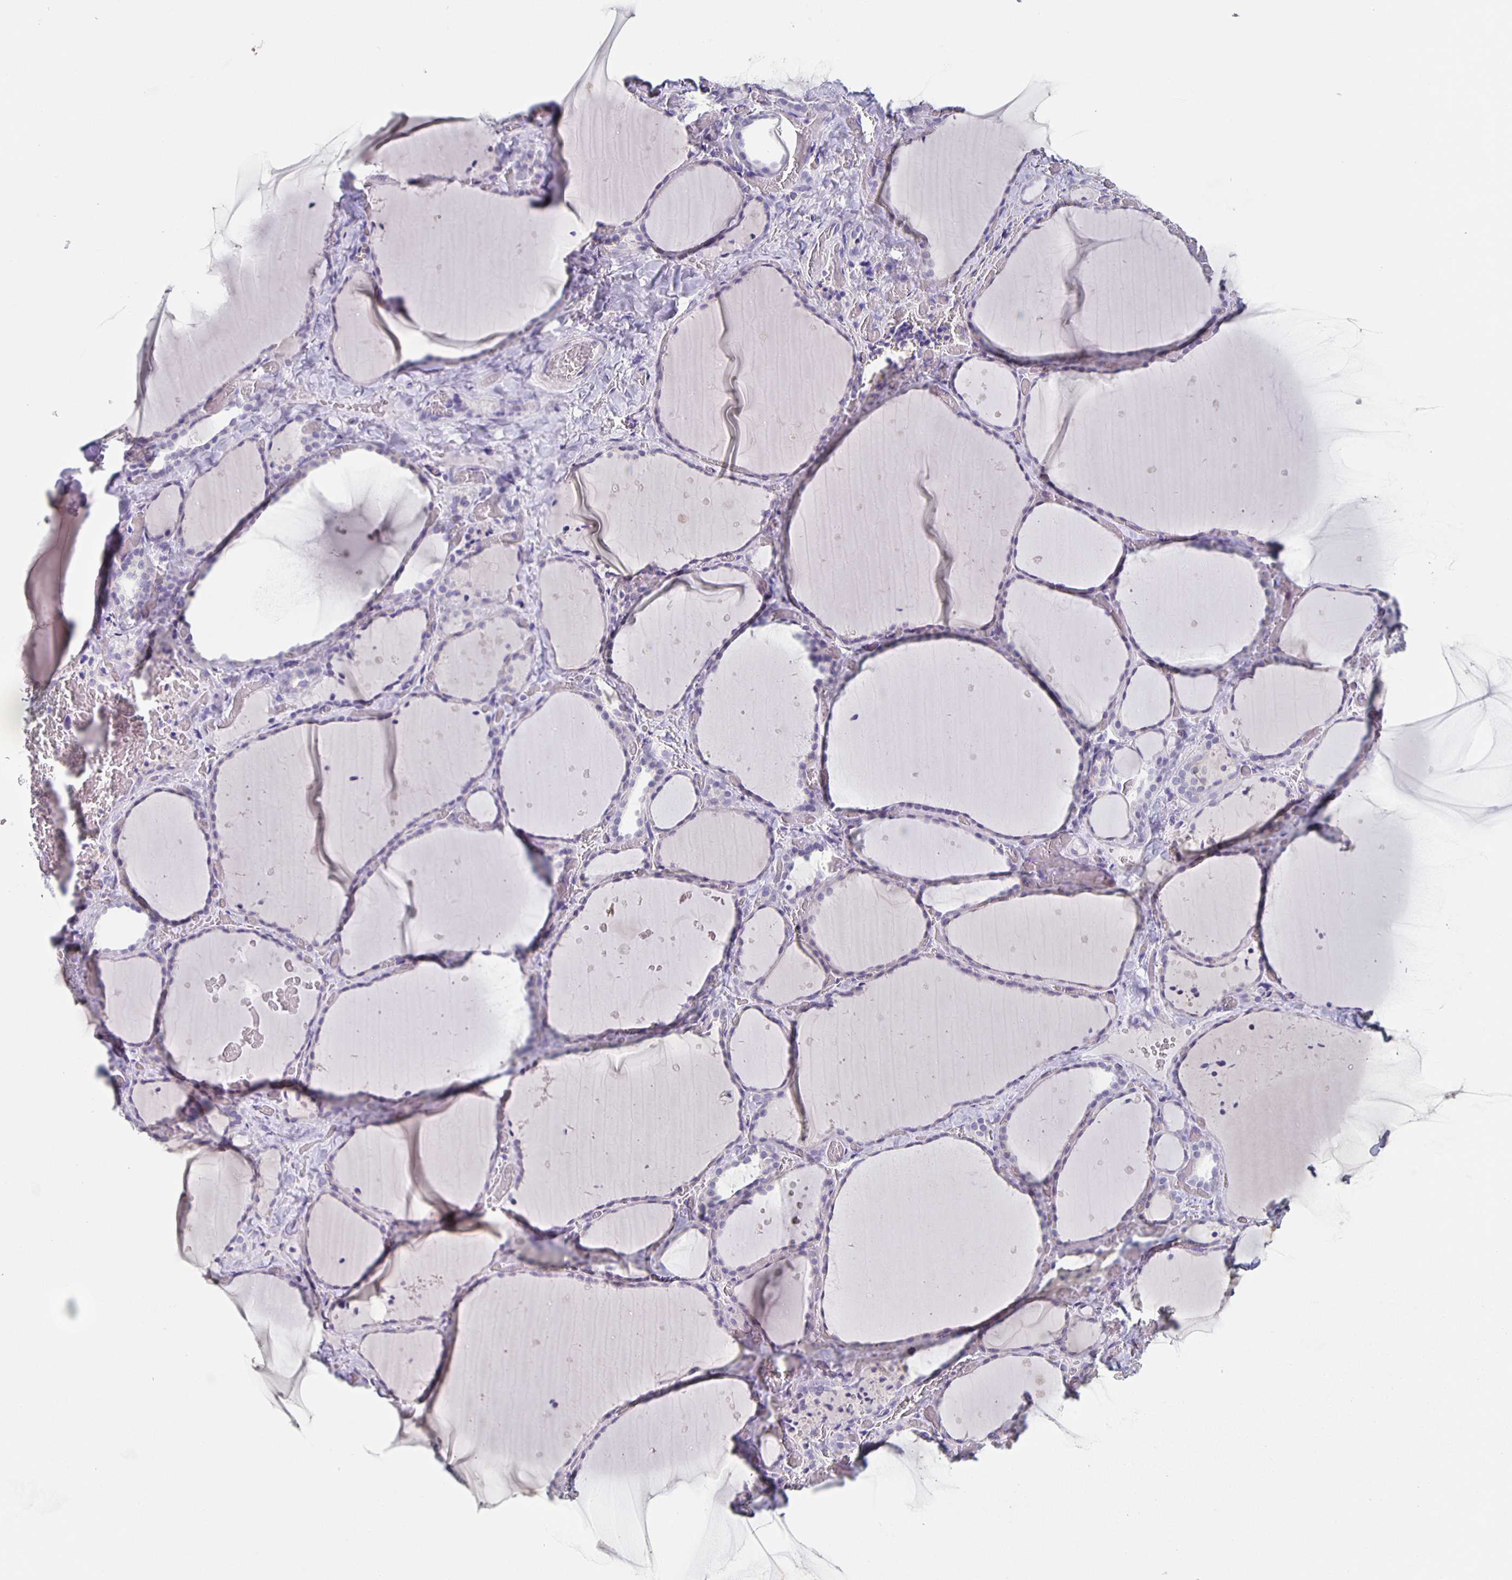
{"staining": {"intensity": "negative", "quantity": "none", "location": "none"}, "tissue": "thyroid gland", "cell_type": "Glandular cells", "image_type": "normal", "snomed": [{"axis": "morphology", "description": "Normal tissue, NOS"}, {"axis": "topography", "description": "Thyroid gland"}], "caption": "IHC photomicrograph of unremarkable thyroid gland: human thyroid gland stained with DAB reveals no significant protein positivity in glandular cells. The staining is performed using DAB (3,3'-diaminobenzidine) brown chromogen with nuclei counter-stained in using hematoxylin.", "gene": "CACNA2D2", "patient": {"sex": "female", "age": 36}}